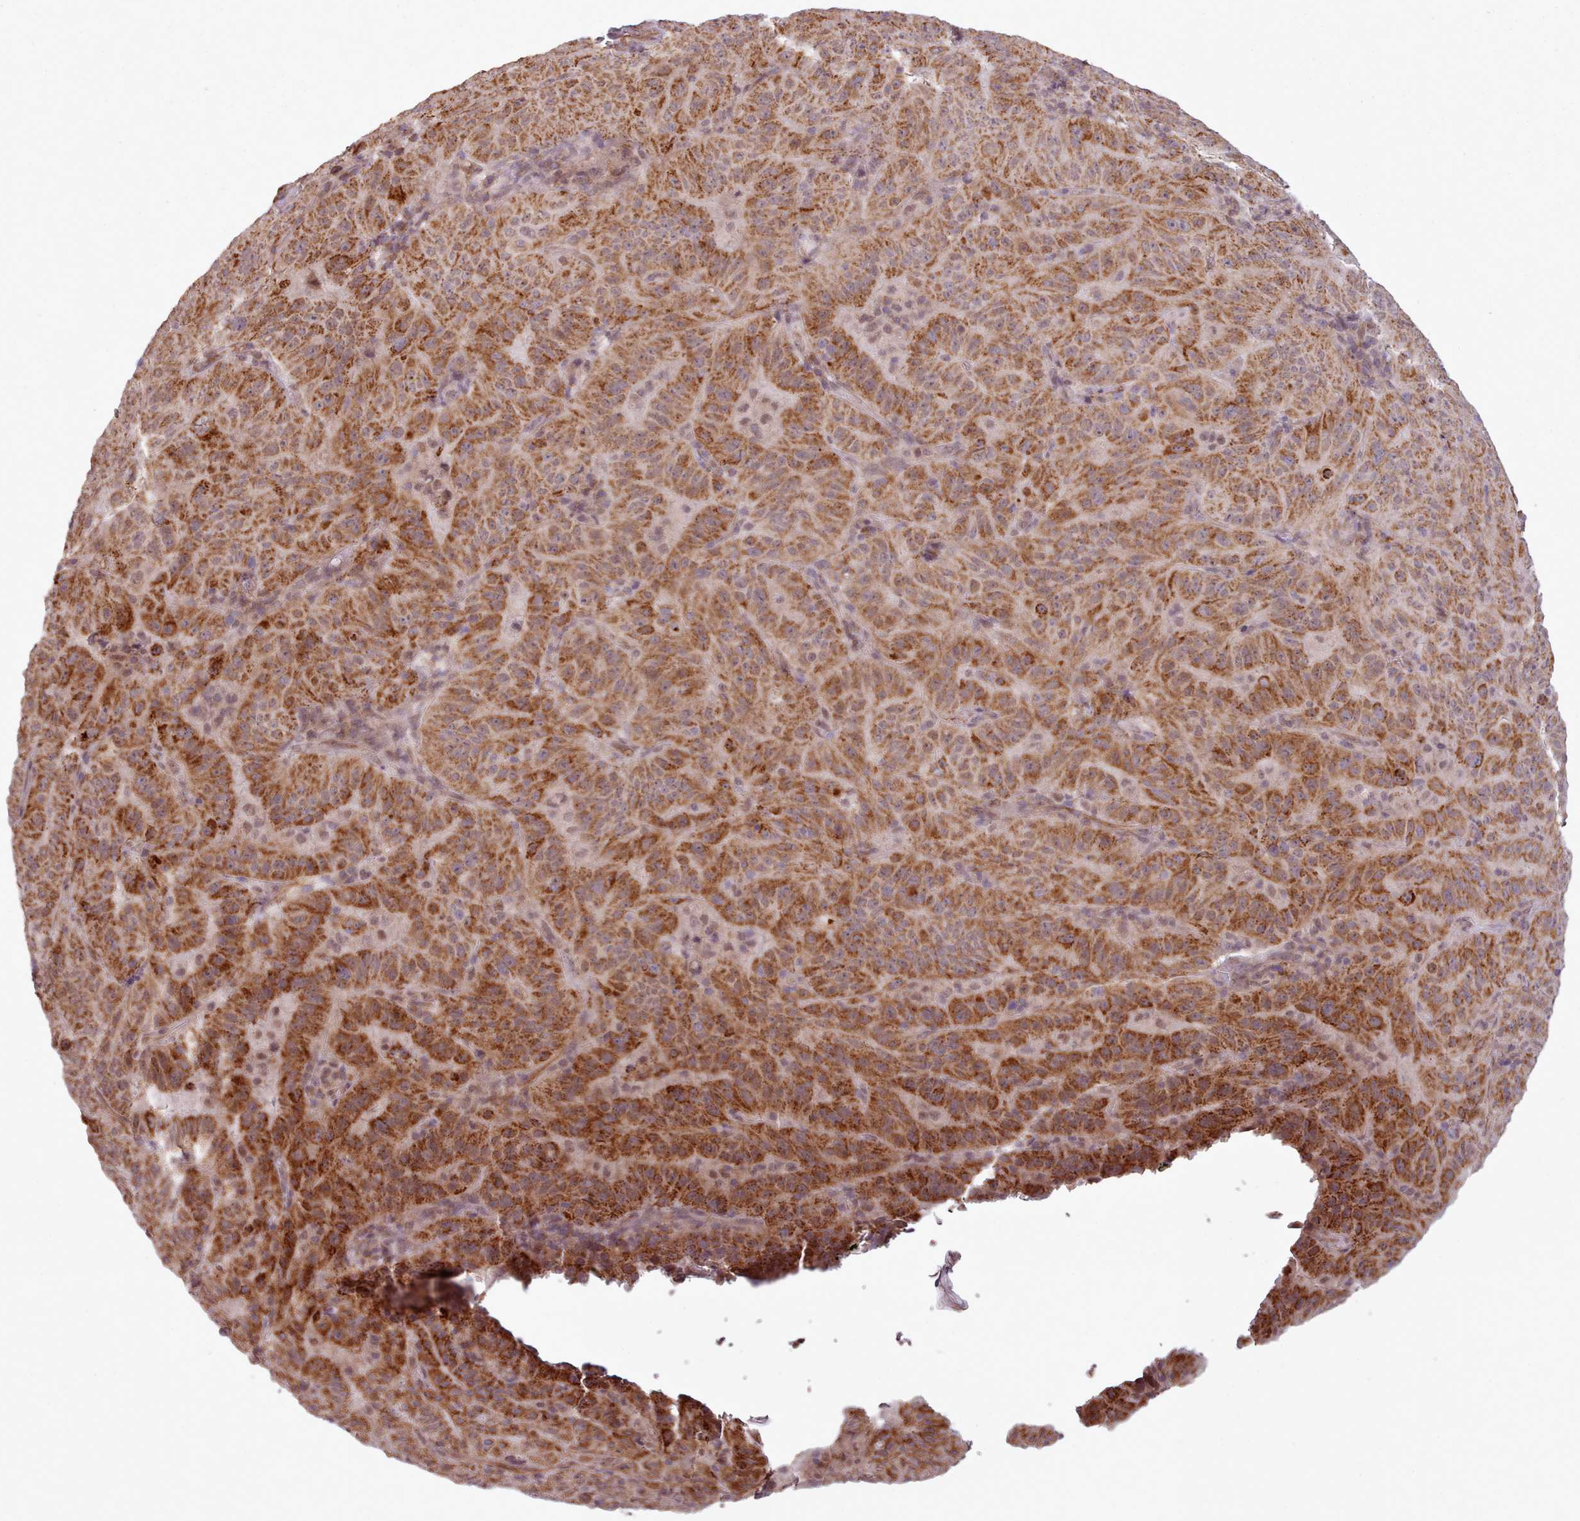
{"staining": {"intensity": "strong", "quantity": ">75%", "location": "cytoplasmic/membranous"}, "tissue": "pancreatic cancer", "cell_type": "Tumor cells", "image_type": "cancer", "snomed": [{"axis": "morphology", "description": "Adenocarcinoma, NOS"}, {"axis": "topography", "description": "Pancreas"}], "caption": "Immunohistochemistry micrograph of human adenocarcinoma (pancreatic) stained for a protein (brown), which reveals high levels of strong cytoplasmic/membranous staining in about >75% of tumor cells.", "gene": "ZMYM4", "patient": {"sex": "male", "age": 63}}